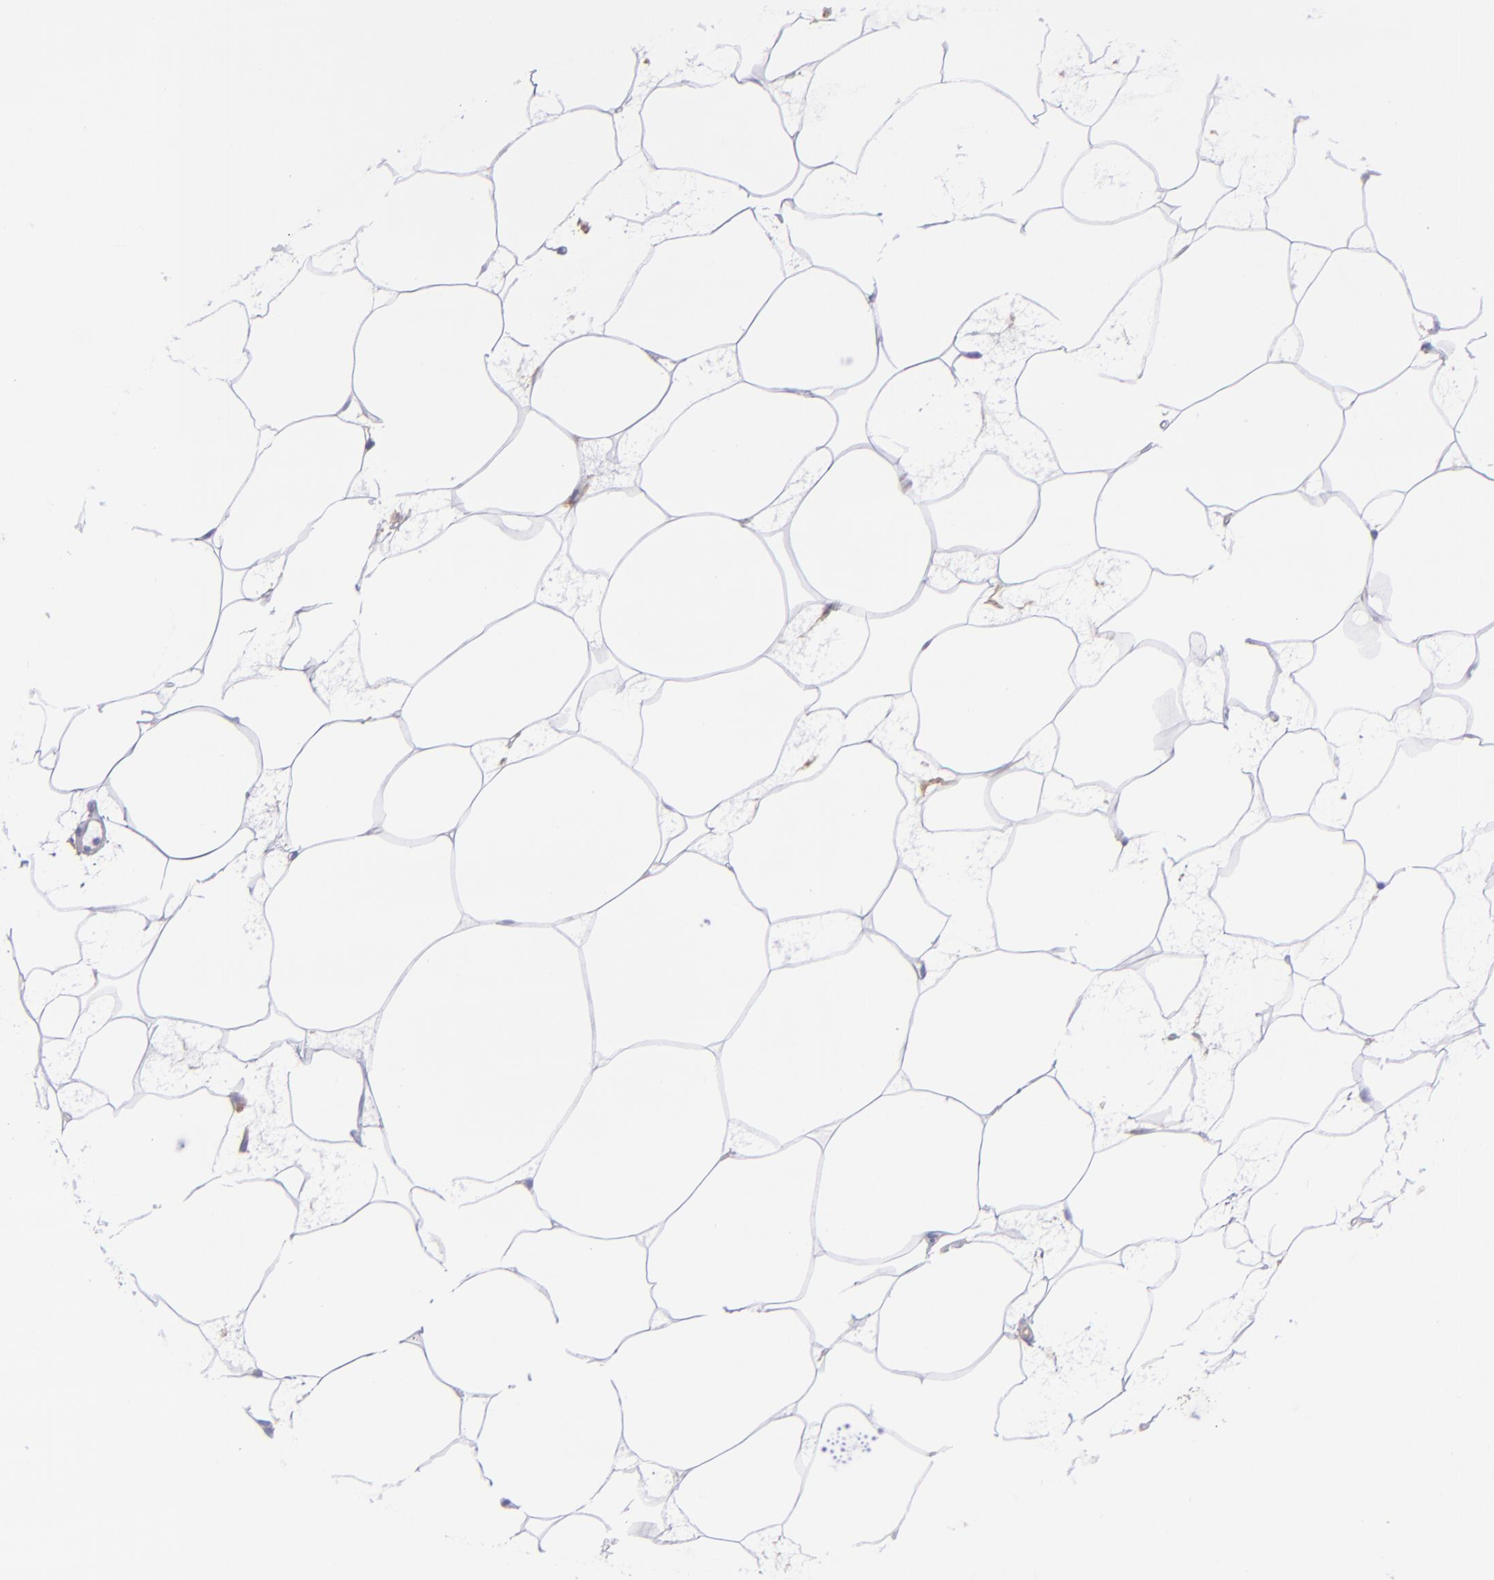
{"staining": {"intensity": "negative", "quantity": "none", "location": "none"}, "tissue": "adipose tissue", "cell_type": "Adipocytes", "image_type": "normal", "snomed": [{"axis": "morphology", "description": "Normal tissue, NOS"}, {"axis": "morphology", "description": "Duct carcinoma"}, {"axis": "topography", "description": "Breast"}, {"axis": "topography", "description": "Adipose tissue"}], "caption": "An IHC photomicrograph of benign adipose tissue is shown. There is no staining in adipocytes of adipose tissue. Nuclei are stained in blue.", "gene": "ITGAV", "patient": {"sex": "female", "age": 37}}